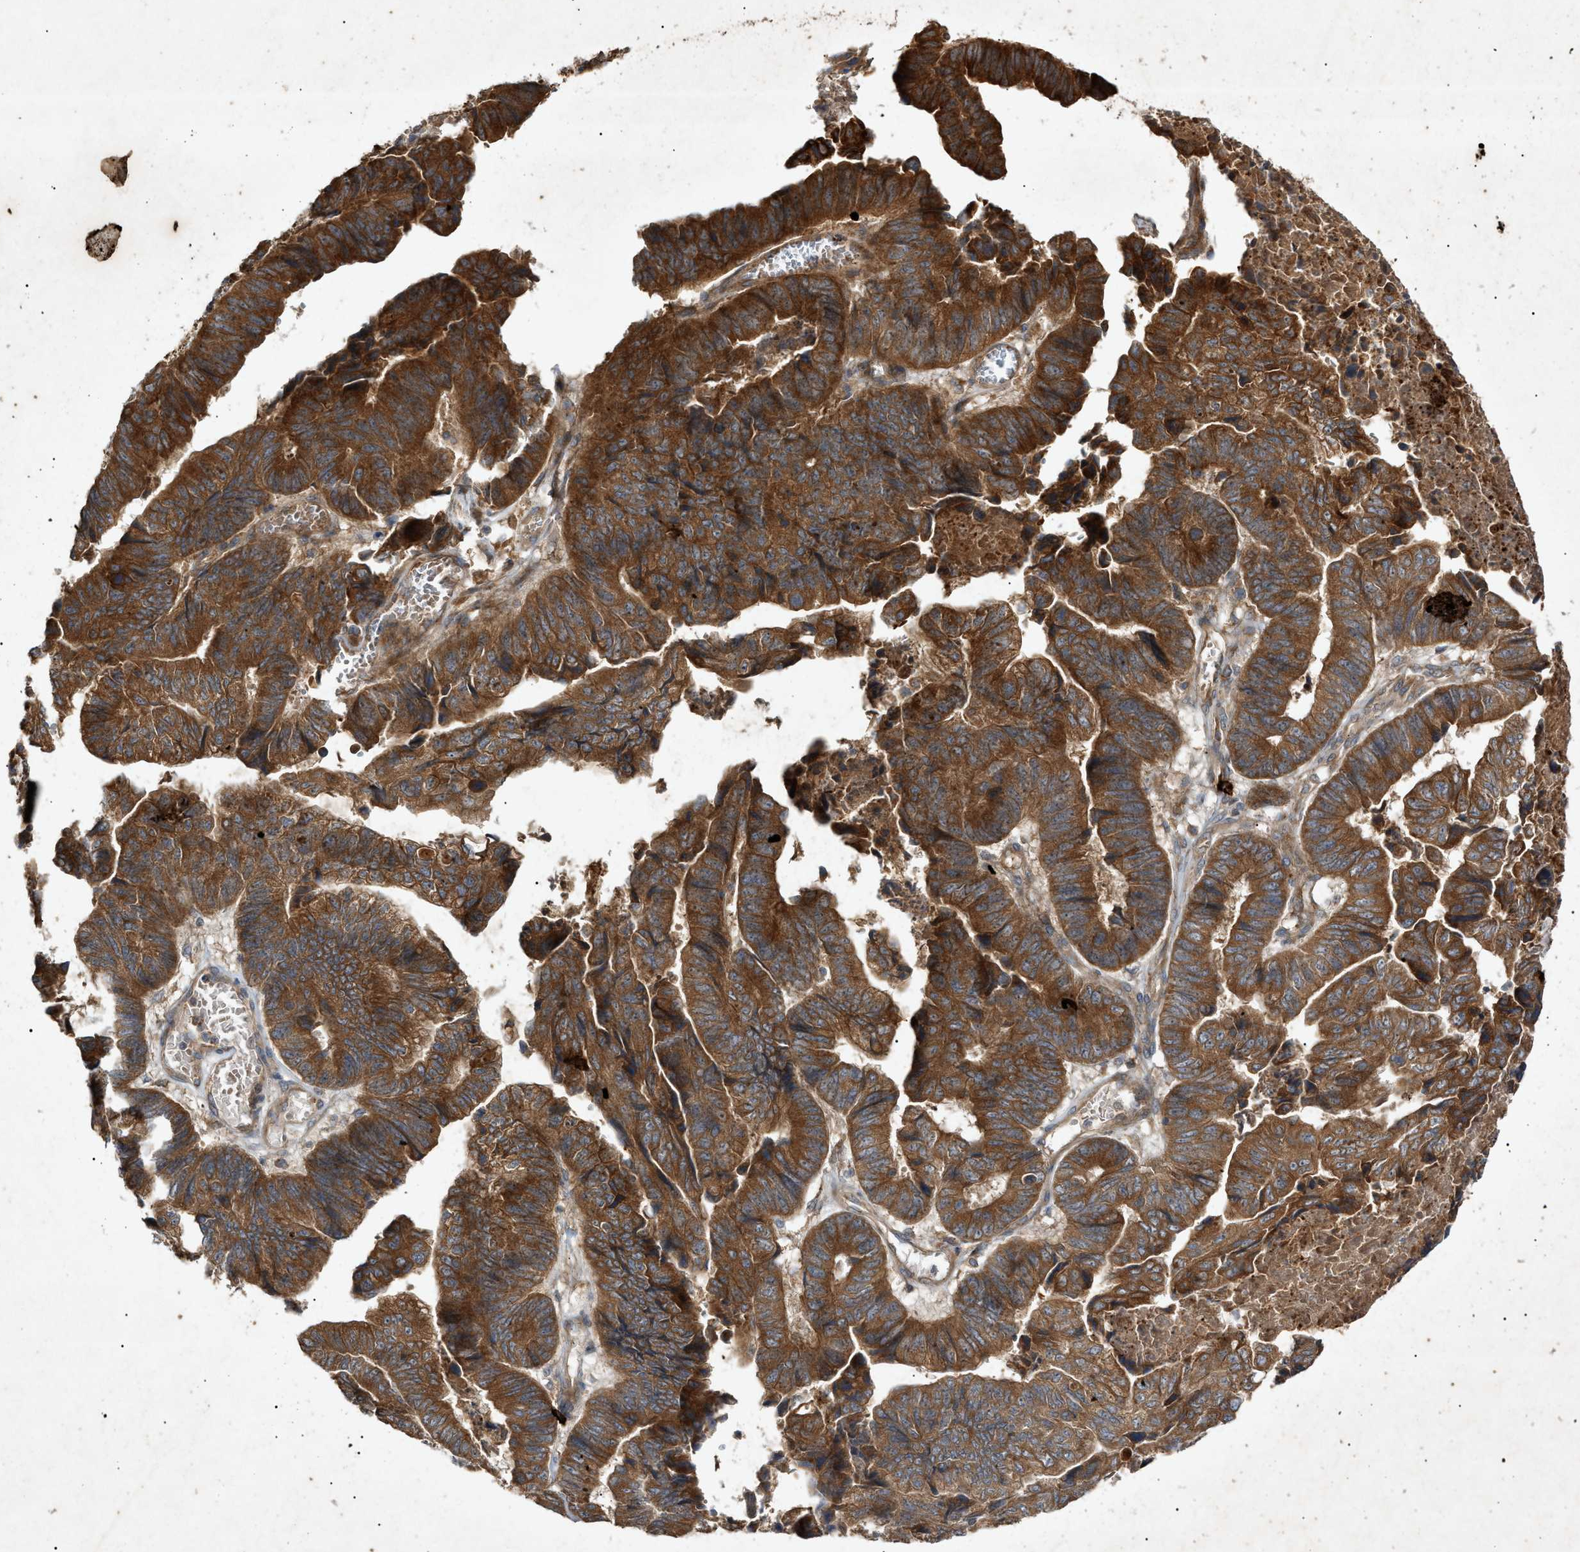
{"staining": {"intensity": "strong", "quantity": ">75%", "location": "cytoplasmic/membranous"}, "tissue": "stomach cancer", "cell_type": "Tumor cells", "image_type": "cancer", "snomed": [{"axis": "morphology", "description": "Adenocarcinoma, NOS"}, {"axis": "topography", "description": "Stomach, lower"}], "caption": "Brown immunohistochemical staining in human stomach cancer reveals strong cytoplasmic/membranous positivity in approximately >75% of tumor cells.", "gene": "MTCH1", "patient": {"sex": "male", "age": 77}}